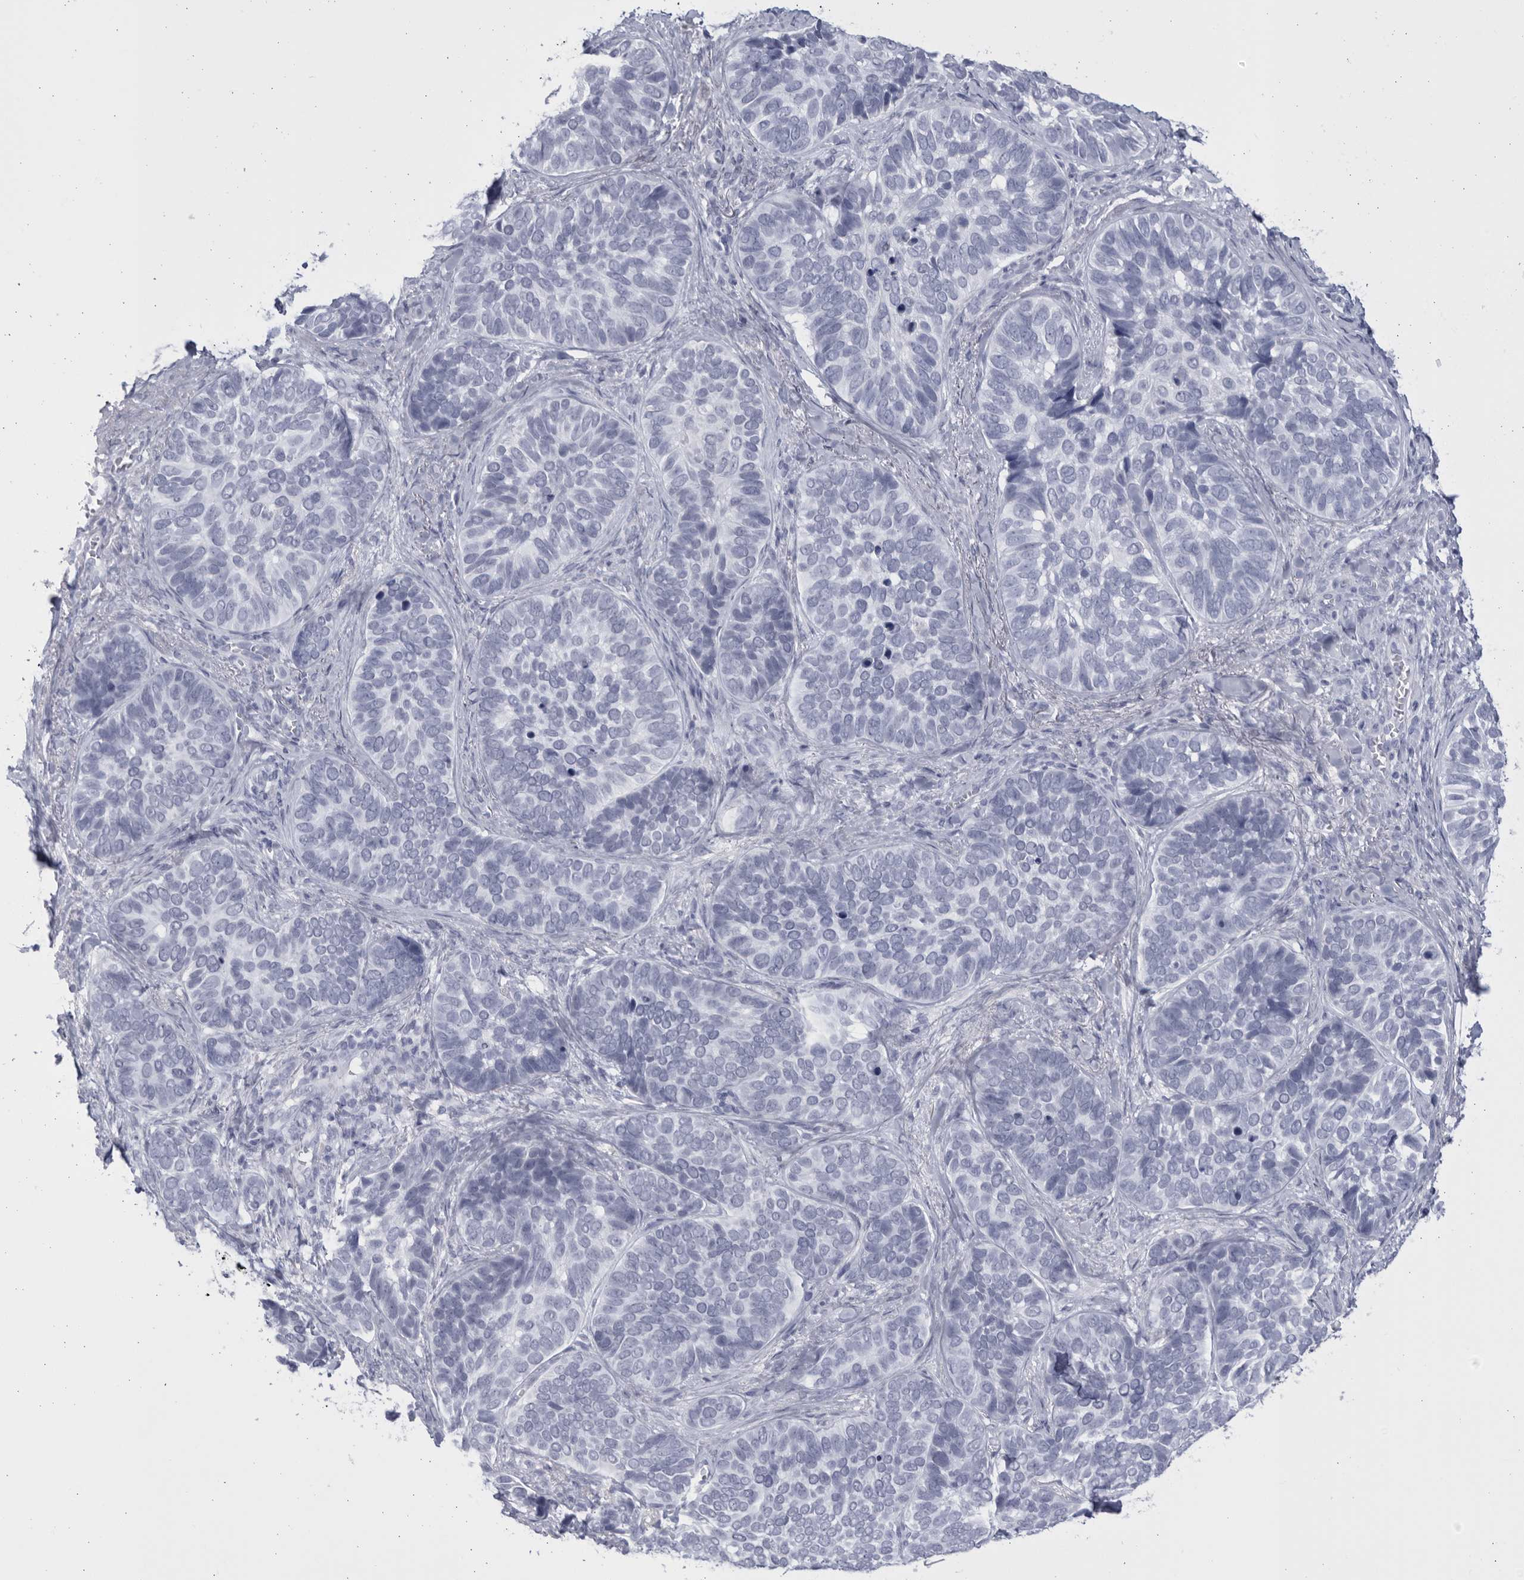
{"staining": {"intensity": "negative", "quantity": "none", "location": "none"}, "tissue": "skin cancer", "cell_type": "Tumor cells", "image_type": "cancer", "snomed": [{"axis": "morphology", "description": "Basal cell carcinoma"}, {"axis": "topography", "description": "Skin"}], "caption": "Image shows no protein expression in tumor cells of skin basal cell carcinoma tissue.", "gene": "CCDC181", "patient": {"sex": "male", "age": 62}}